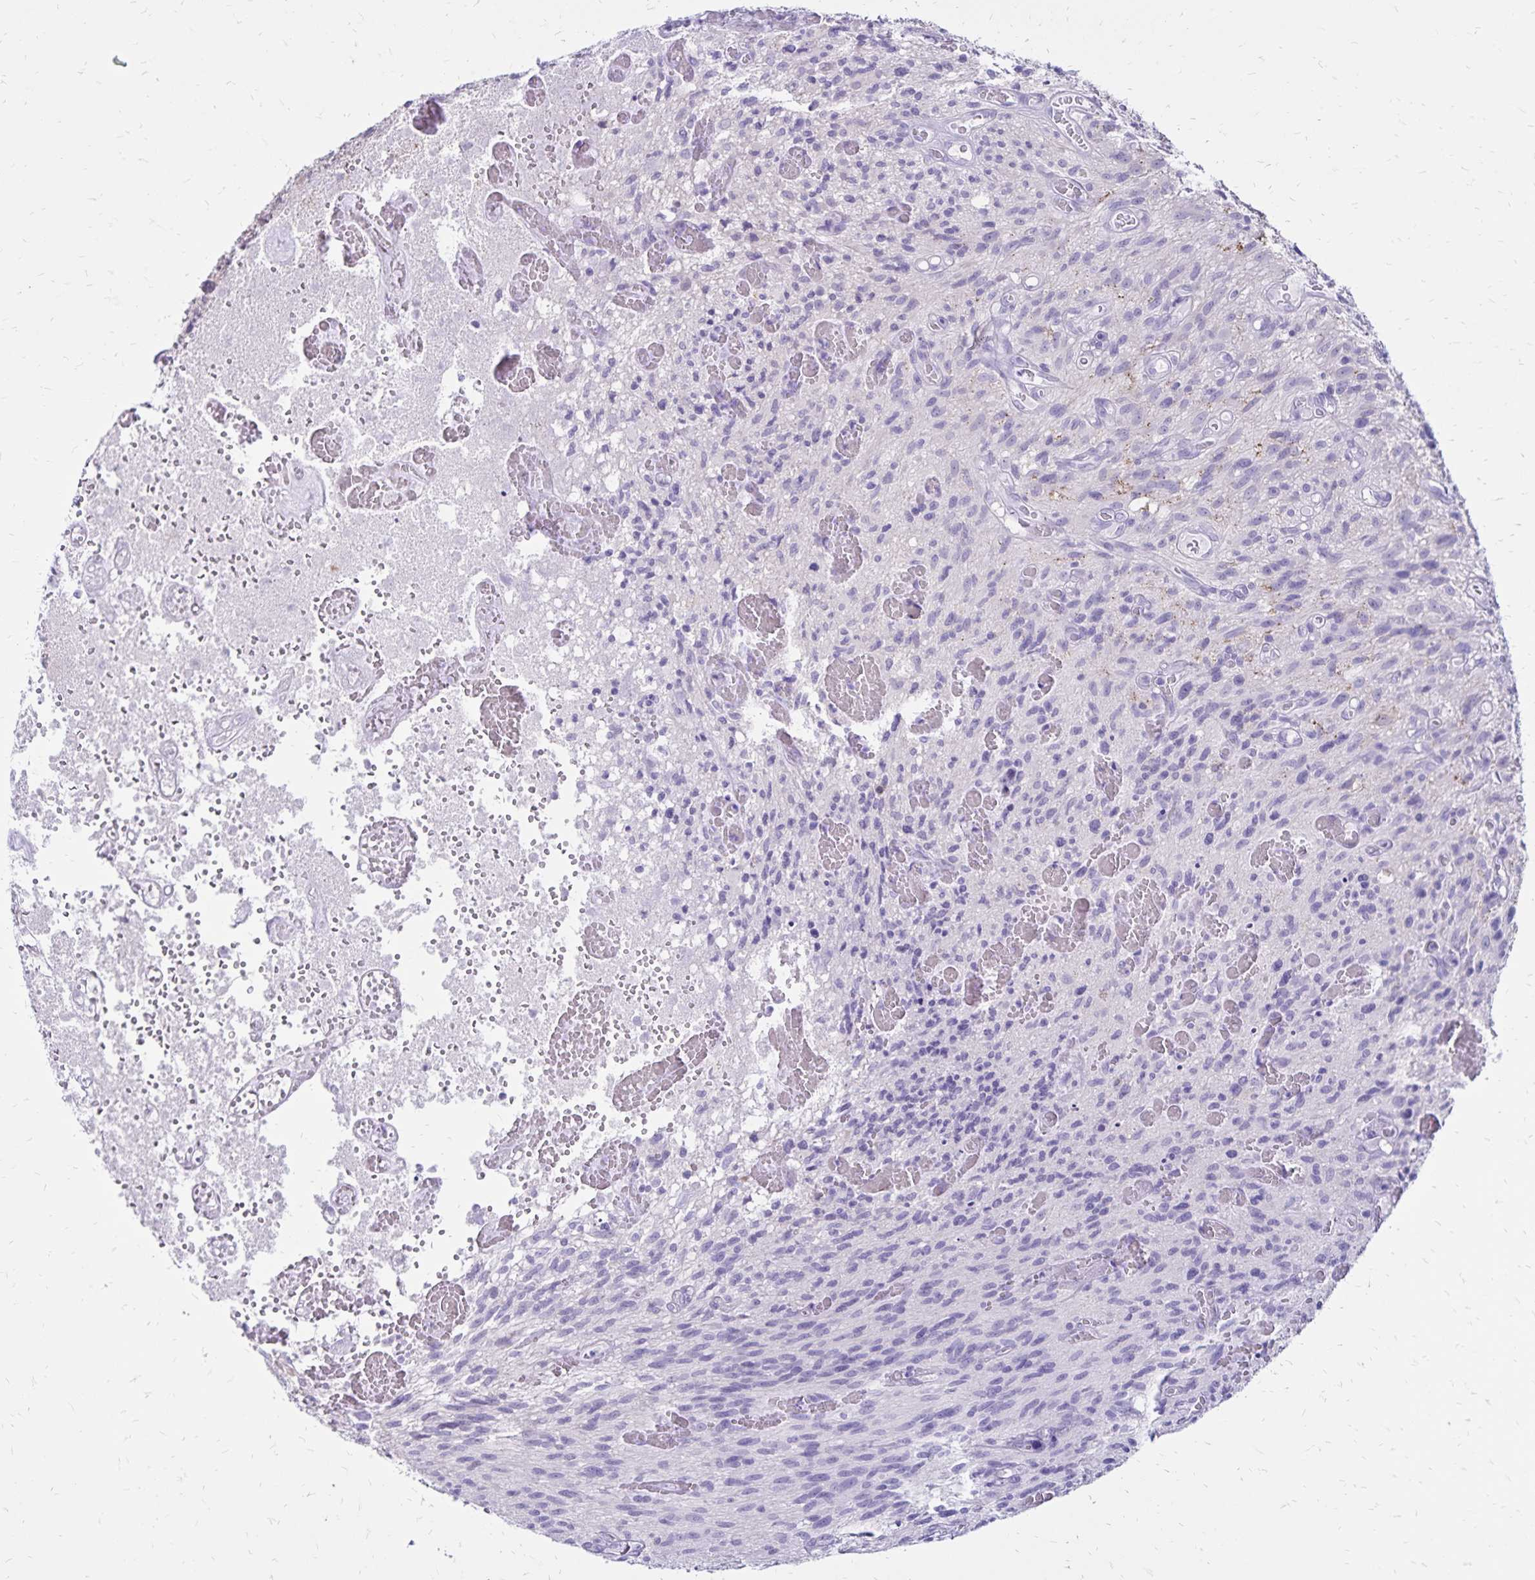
{"staining": {"intensity": "negative", "quantity": "none", "location": "none"}, "tissue": "glioma", "cell_type": "Tumor cells", "image_type": "cancer", "snomed": [{"axis": "morphology", "description": "Glioma, malignant, High grade"}, {"axis": "topography", "description": "Brain"}], "caption": "The photomicrograph reveals no significant expression in tumor cells of high-grade glioma (malignant).", "gene": "SH3GL3", "patient": {"sex": "male", "age": 75}}